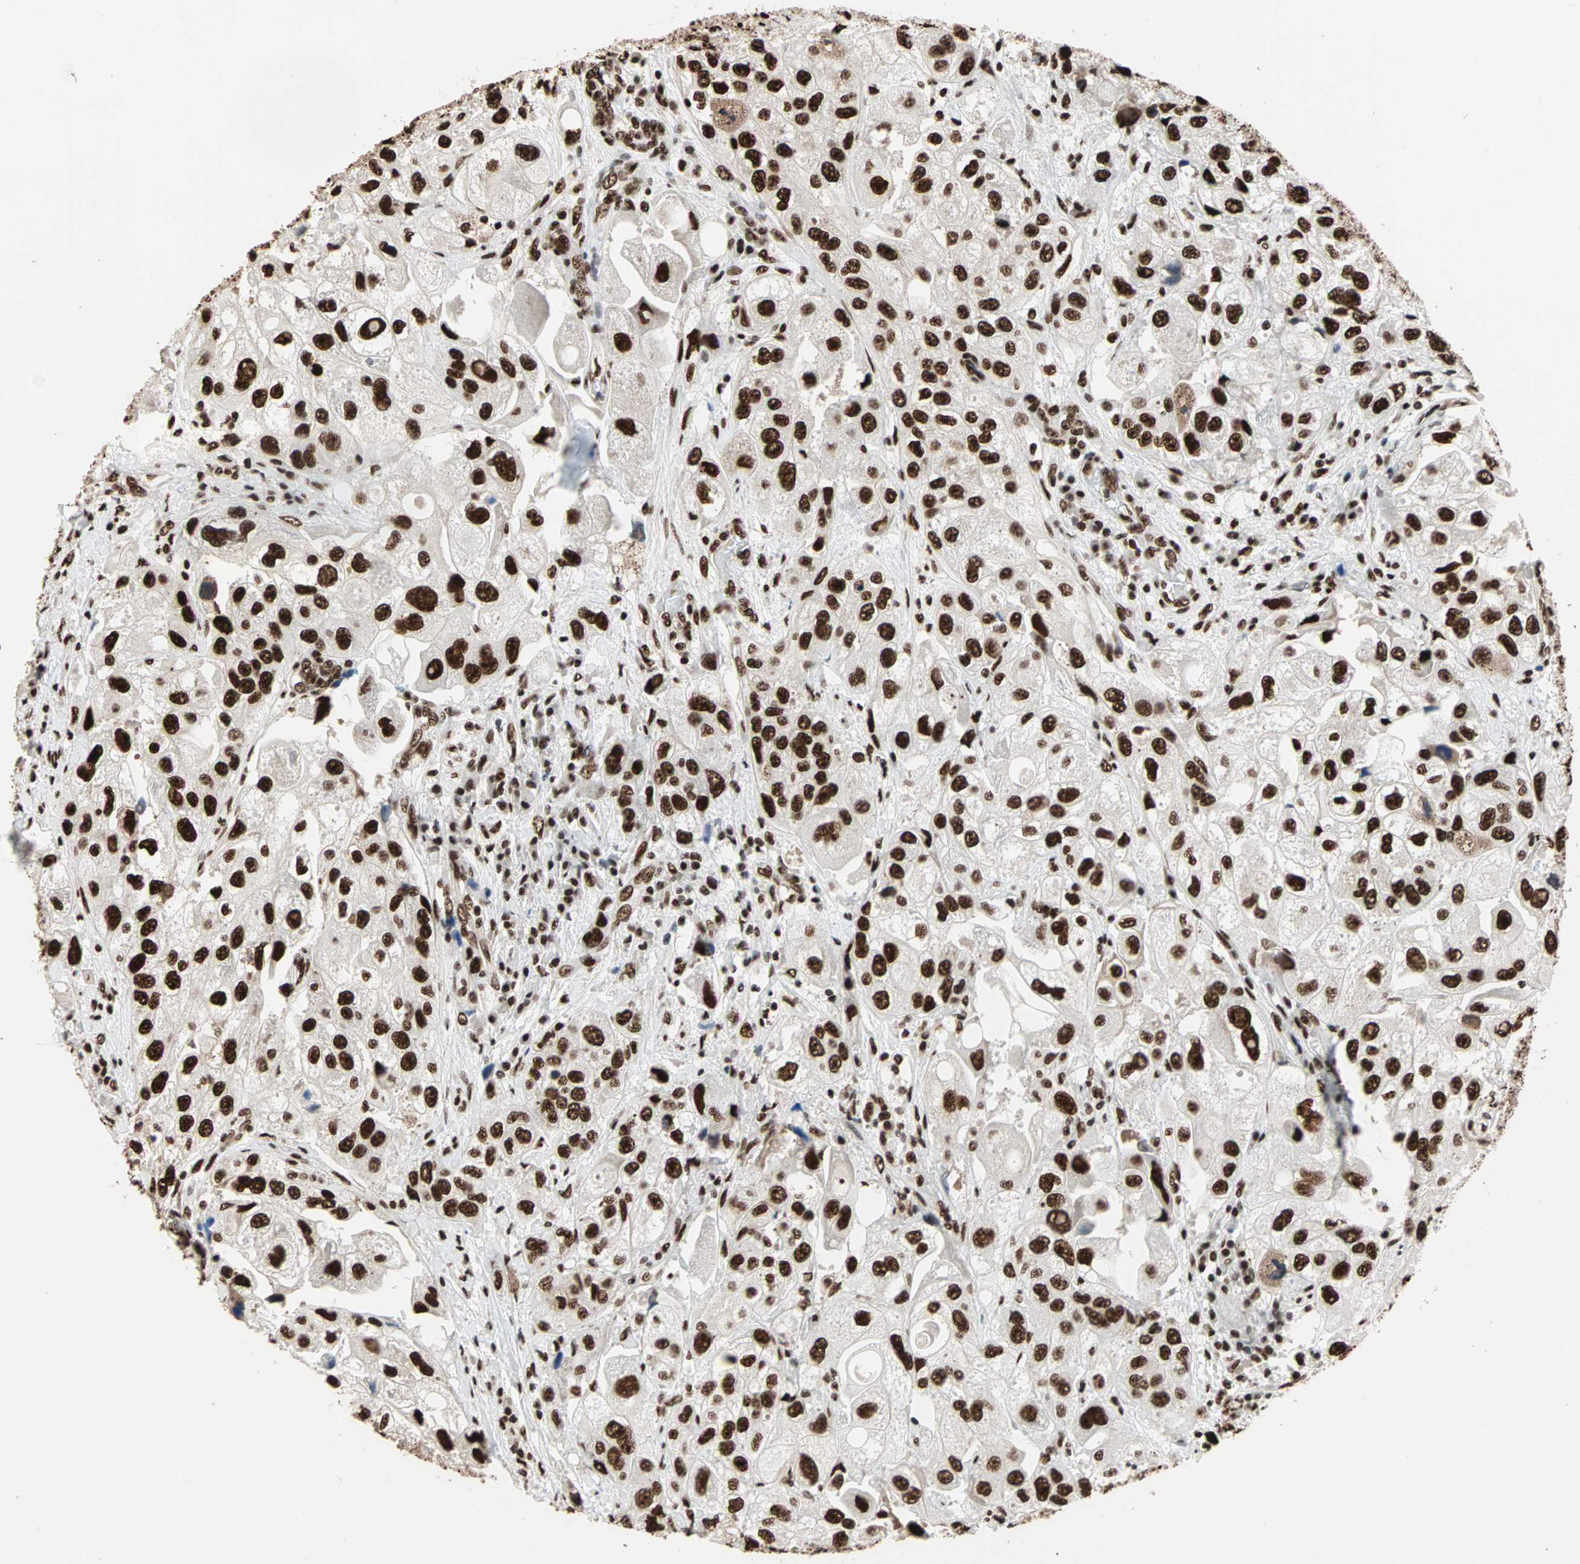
{"staining": {"intensity": "strong", "quantity": ">75%", "location": "nuclear"}, "tissue": "urothelial cancer", "cell_type": "Tumor cells", "image_type": "cancer", "snomed": [{"axis": "morphology", "description": "Urothelial carcinoma, High grade"}, {"axis": "topography", "description": "Urinary bladder"}], "caption": "Urothelial cancer tissue displays strong nuclear positivity in about >75% of tumor cells Using DAB (3,3'-diaminobenzidine) (brown) and hematoxylin (blue) stains, captured at high magnification using brightfield microscopy.", "gene": "ILF2", "patient": {"sex": "female", "age": 64}}